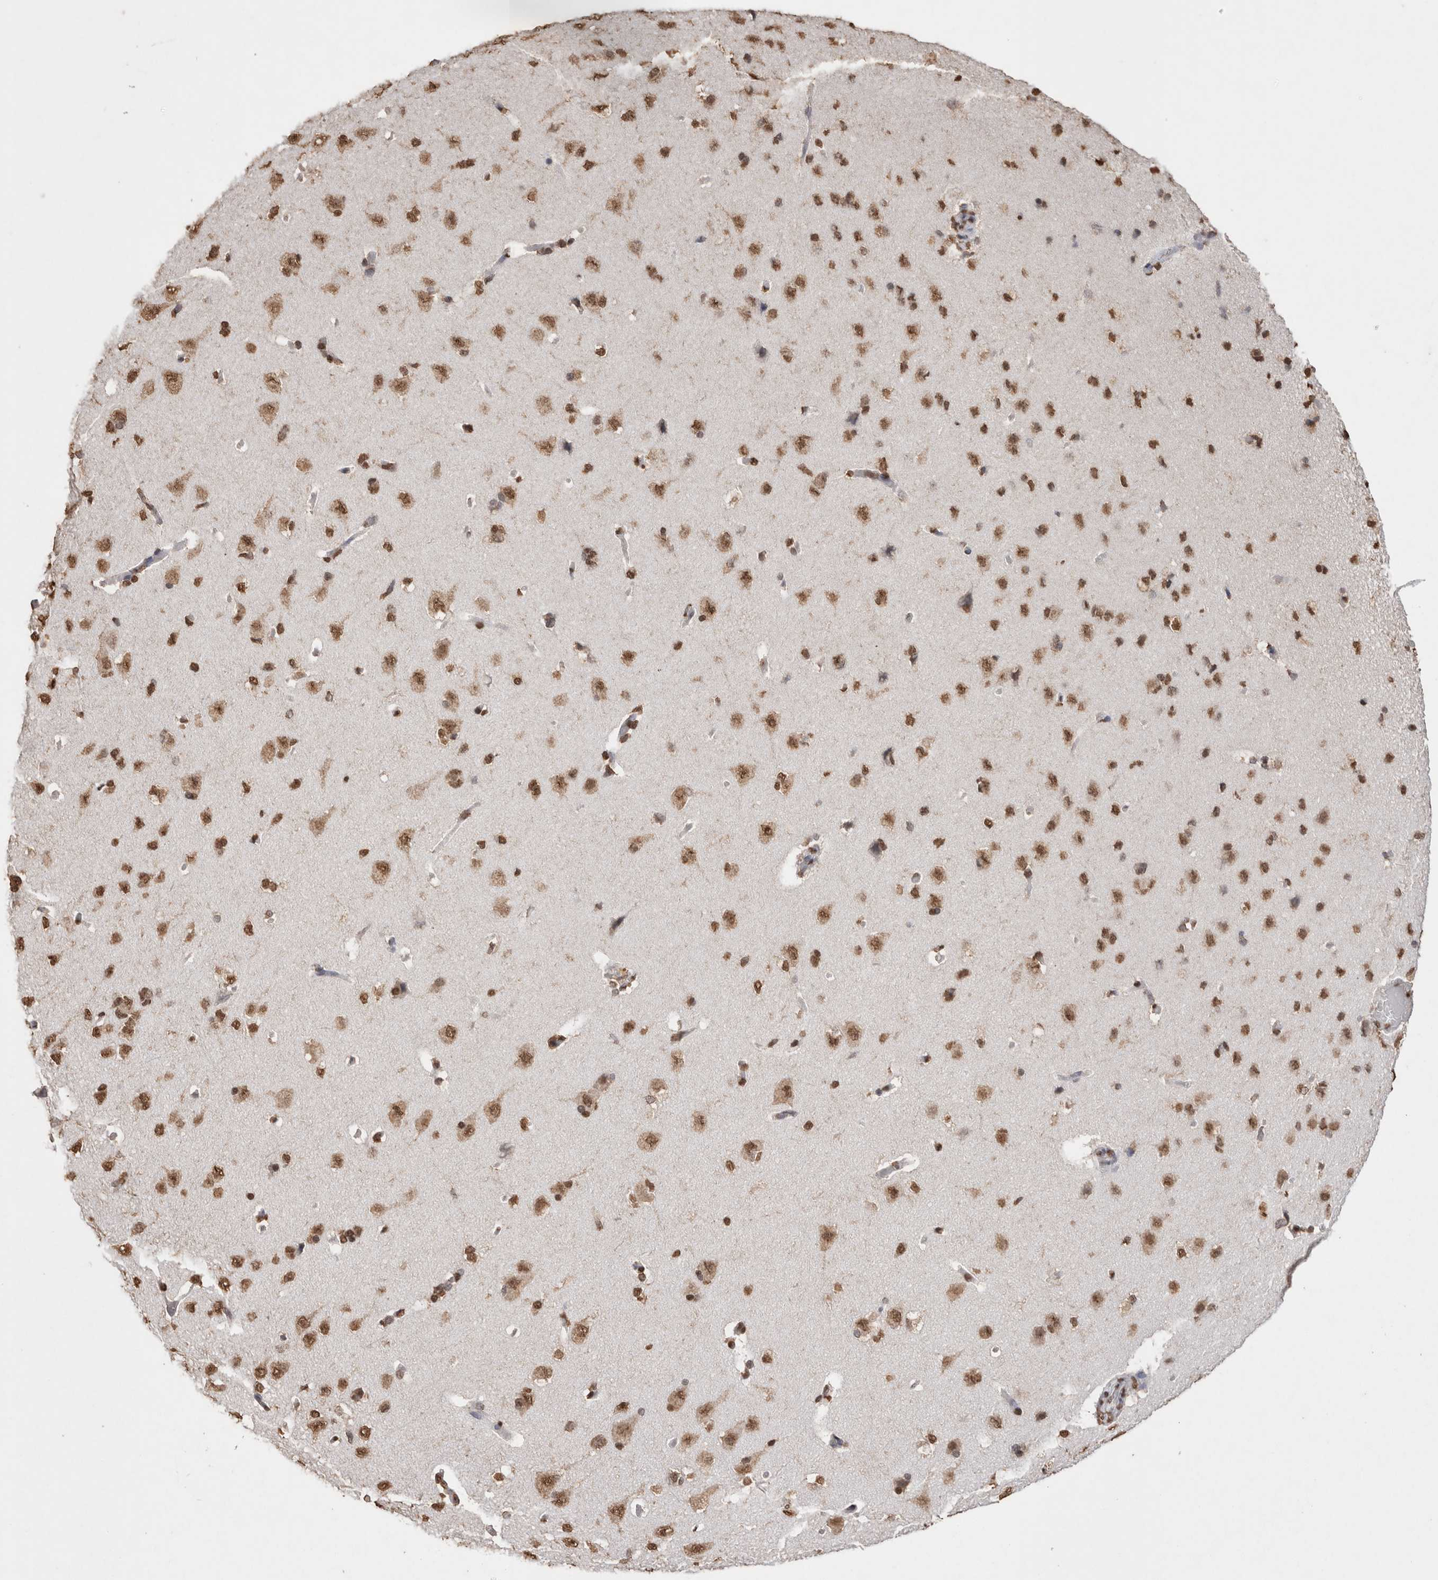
{"staining": {"intensity": "moderate", "quantity": ">75%", "location": "nuclear"}, "tissue": "cerebral cortex", "cell_type": "Endothelial cells", "image_type": "normal", "snomed": [{"axis": "morphology", "description": "Normal tissue, NOS"}, {"axis": "topography", "description": "Cerebral cortex"}], "caption": "Brown immunohistochemical staining in benign cerebral cortex shows moderate nuclear expression in approximately >75% of endothelial cells.", "gene": "NTHL1", "patient": {"sex": "male", "age": 62}}